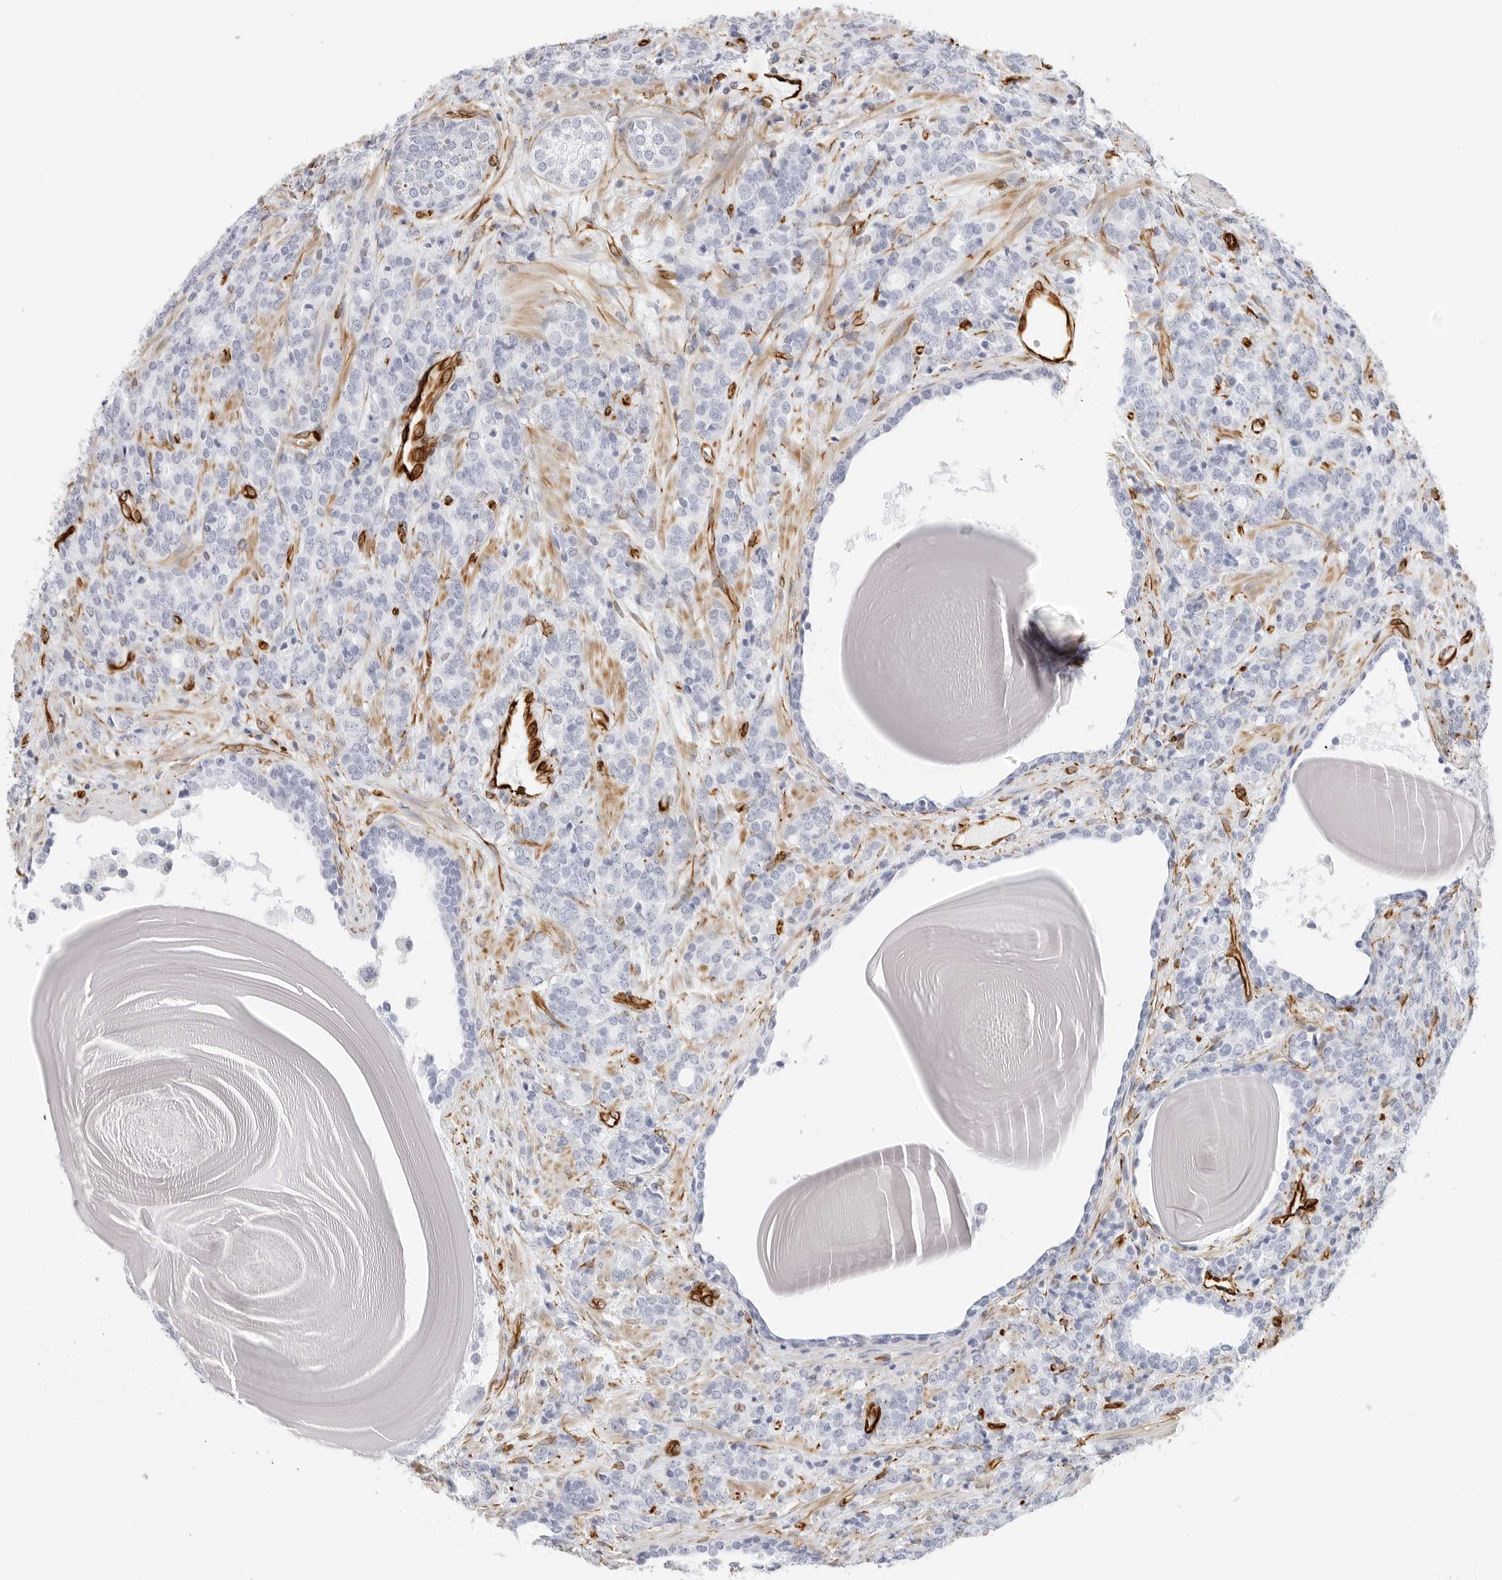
{"staining": {"intensity": "negative", "quantity": "none", "location": "none"}, "tissue": "prostate cancer", "cell_type": "Tumor cells", "image_type": "cancer", "snomed": [{"axis": "morphology", "description": "Adenocarcinoma, High grade"}, {"axis": "topography", "description": "Prostate"}], "caption": "Tumor cells show no significant protein positivity in prostate high-grade adenocarcinoma.", "gene": "NES", "patient": {"sex": "male", "age": 62}}